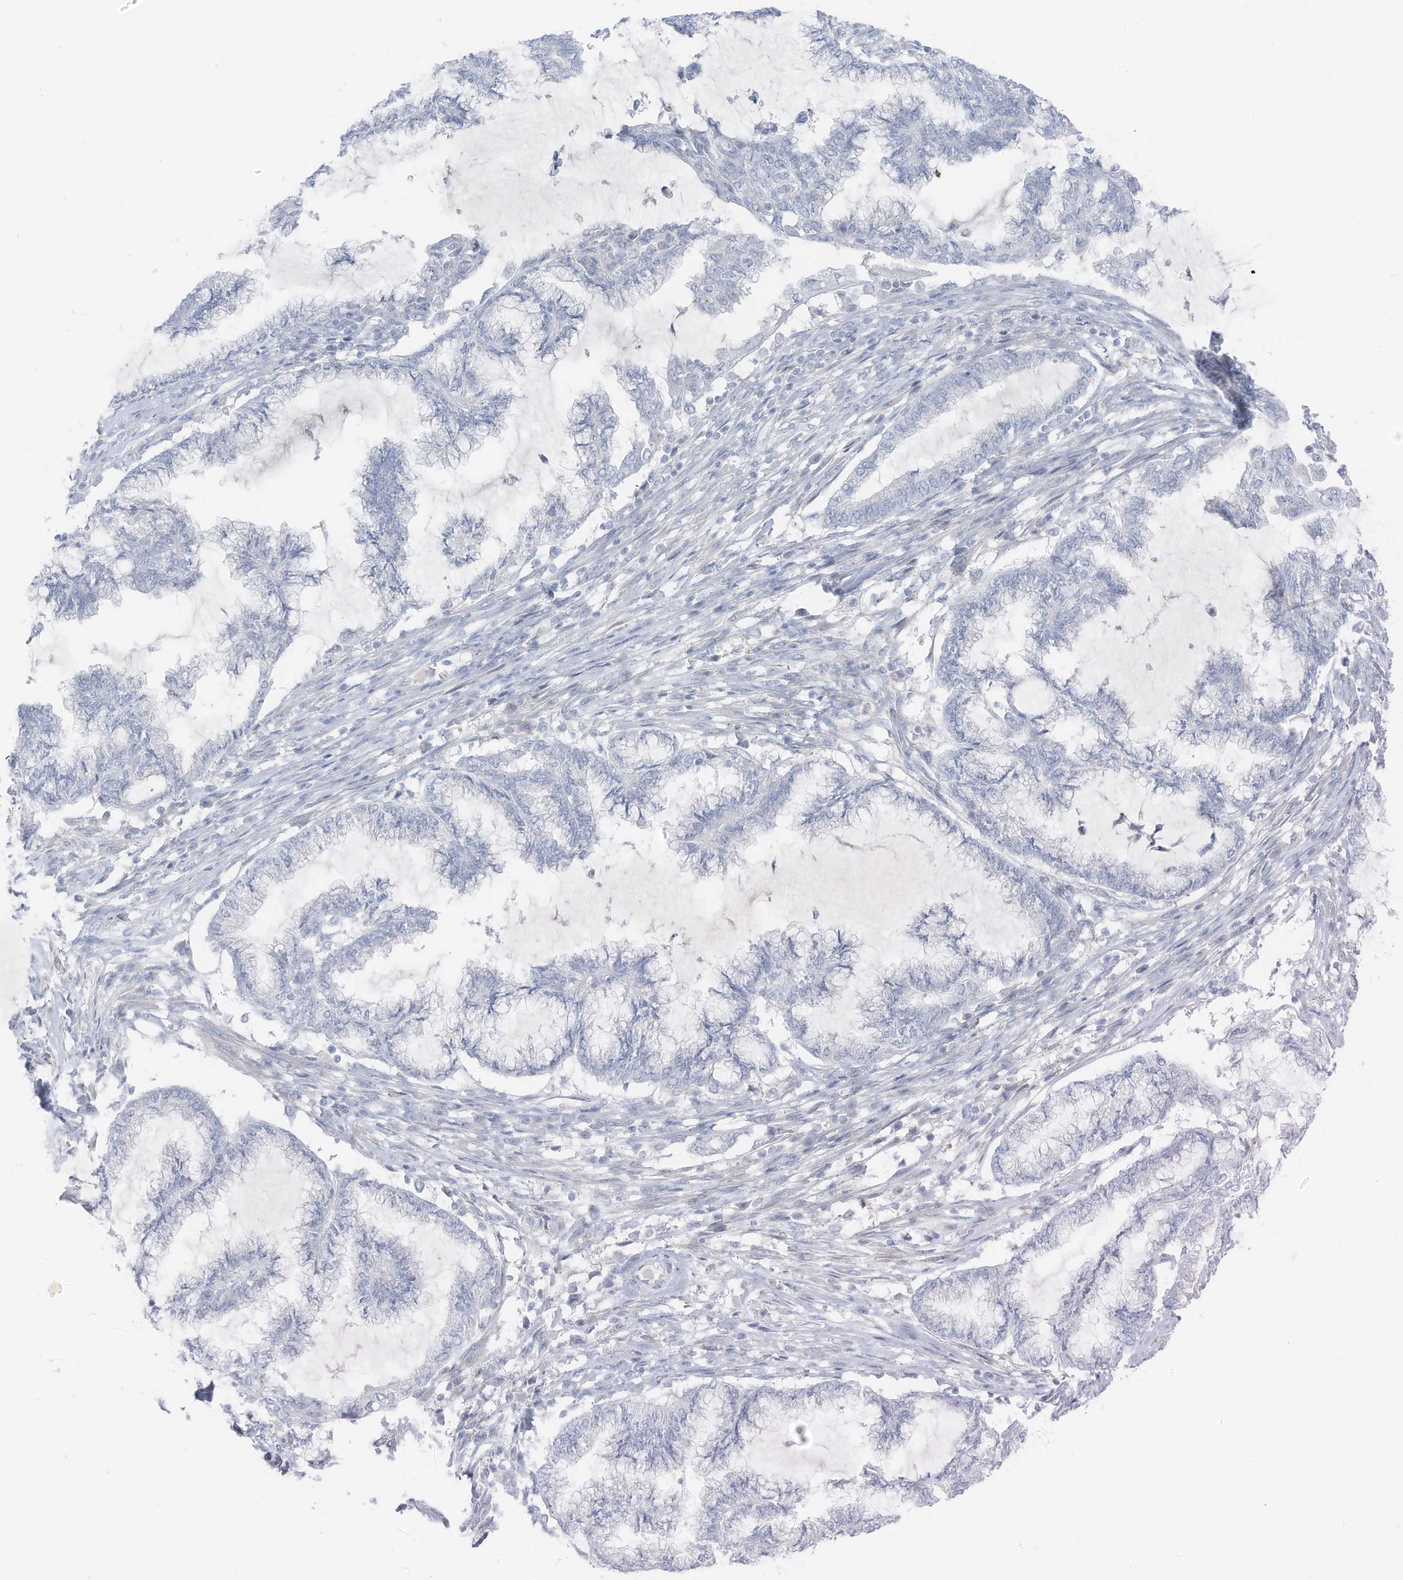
{"staining": {"intensity": "negative", "quantity": "none", "location": "none"}, "tissue": "endometrial cancer", "cell_type": "Tumor cells", "image_type": "cancer", "snomed": [{"axis": "morphology", "description": "Adenocarcinoma, NOS"}, {"axis": "topography", "description": "Endometrium"}], "caption": "Tumor cells are negative for protein expression in human adenocarcinoma (endometrial).", "gene": "SLC25A43", "patient": {"sex": "female", "age": 86}}